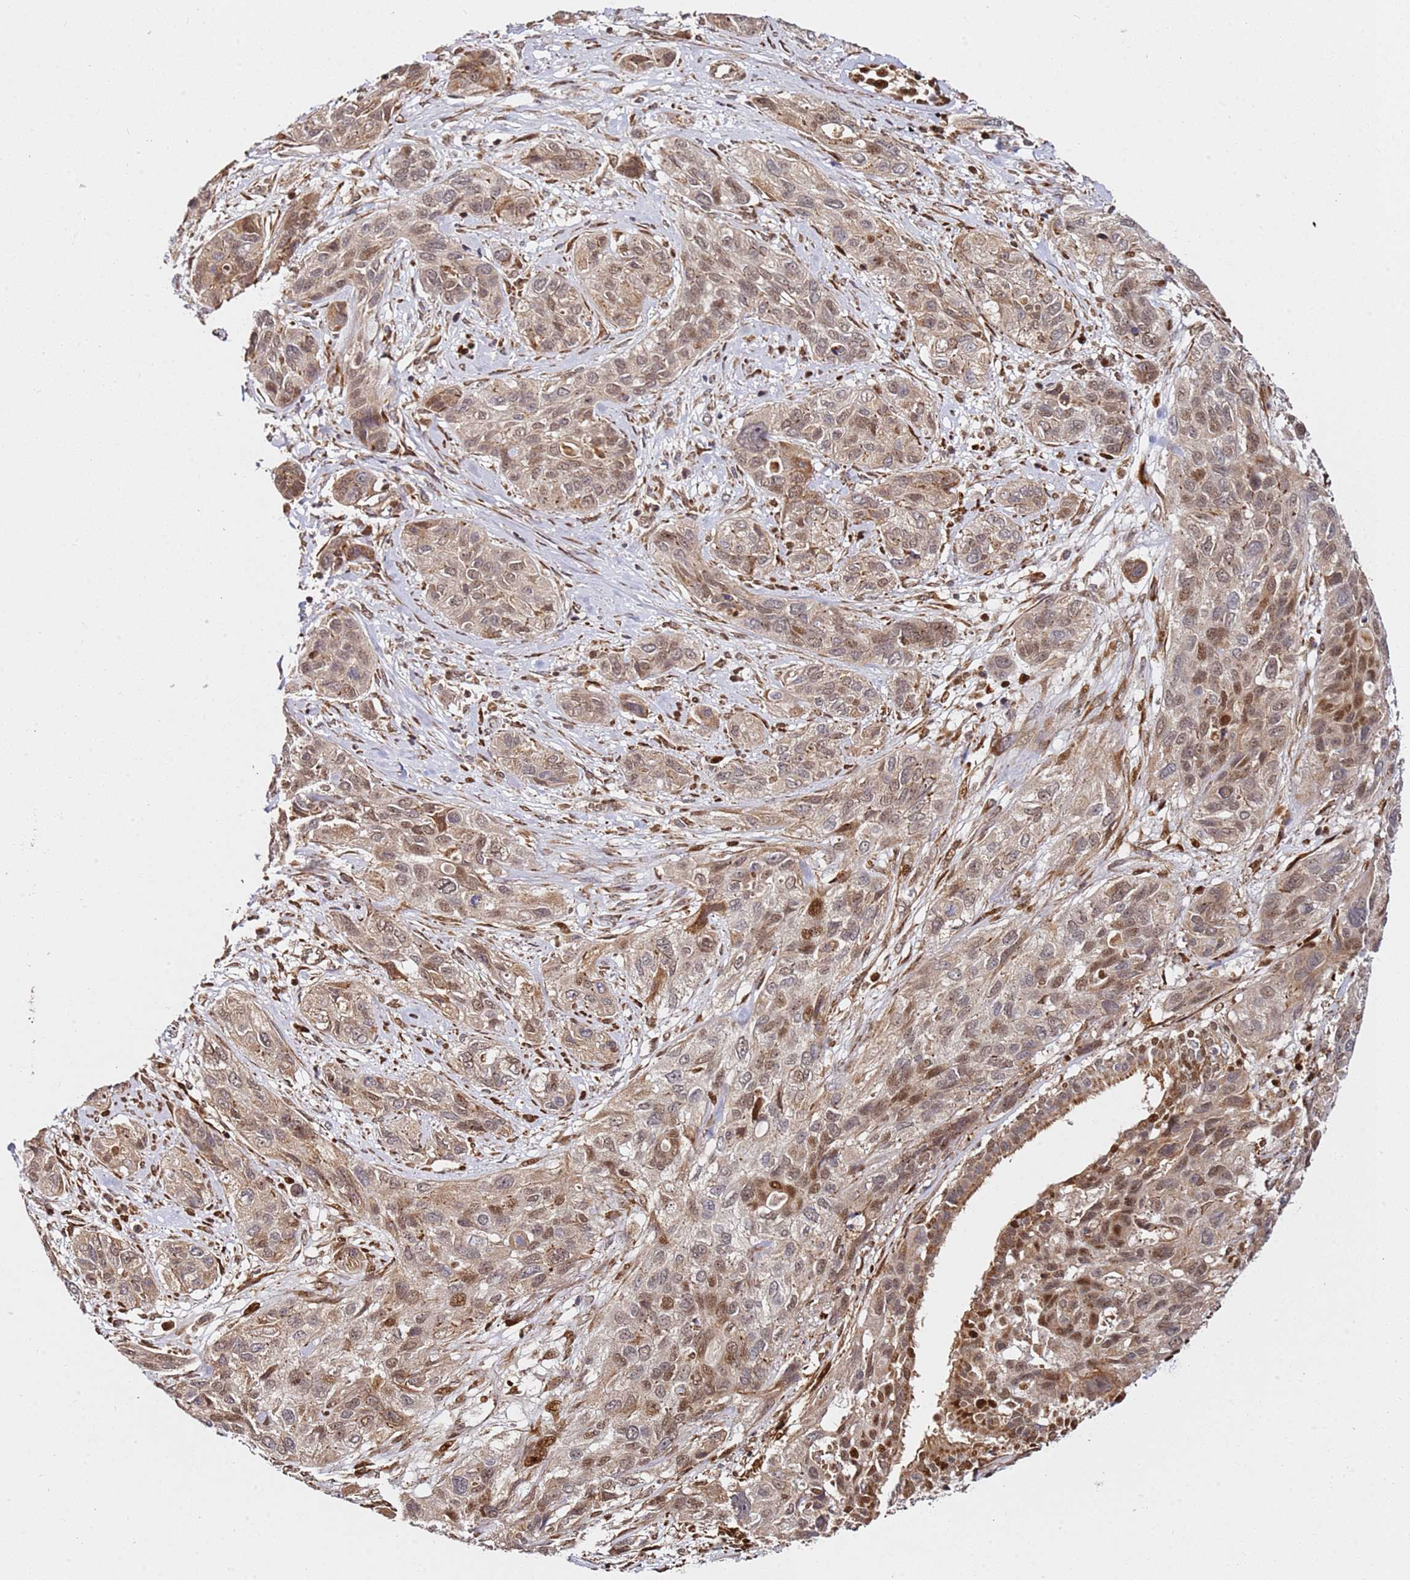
{"staining": {"intensity": "moderate", "quantity": "25%-75%", "location": "cytoplasmic/membranous,nuclear"}, "tissue": "lung cancer", "cell_type": "Tumor cells", "image_type": "cancer", "snomed": [{"axis": "morphology", "description": "Squamous cell carcinoma, NOS"}, {"axis": "topography", "description": "Lung"}], "caption": "This is a micrograph of immunohistochemistry (IHC) staining of lung cancer (squamous cell carcinoma), which shows moderate positivity in the cytoplasmic/membranous and nuclear of tumor cells.", "gene": "SMOX", "patient": {"sex": "female", "age": 70}}